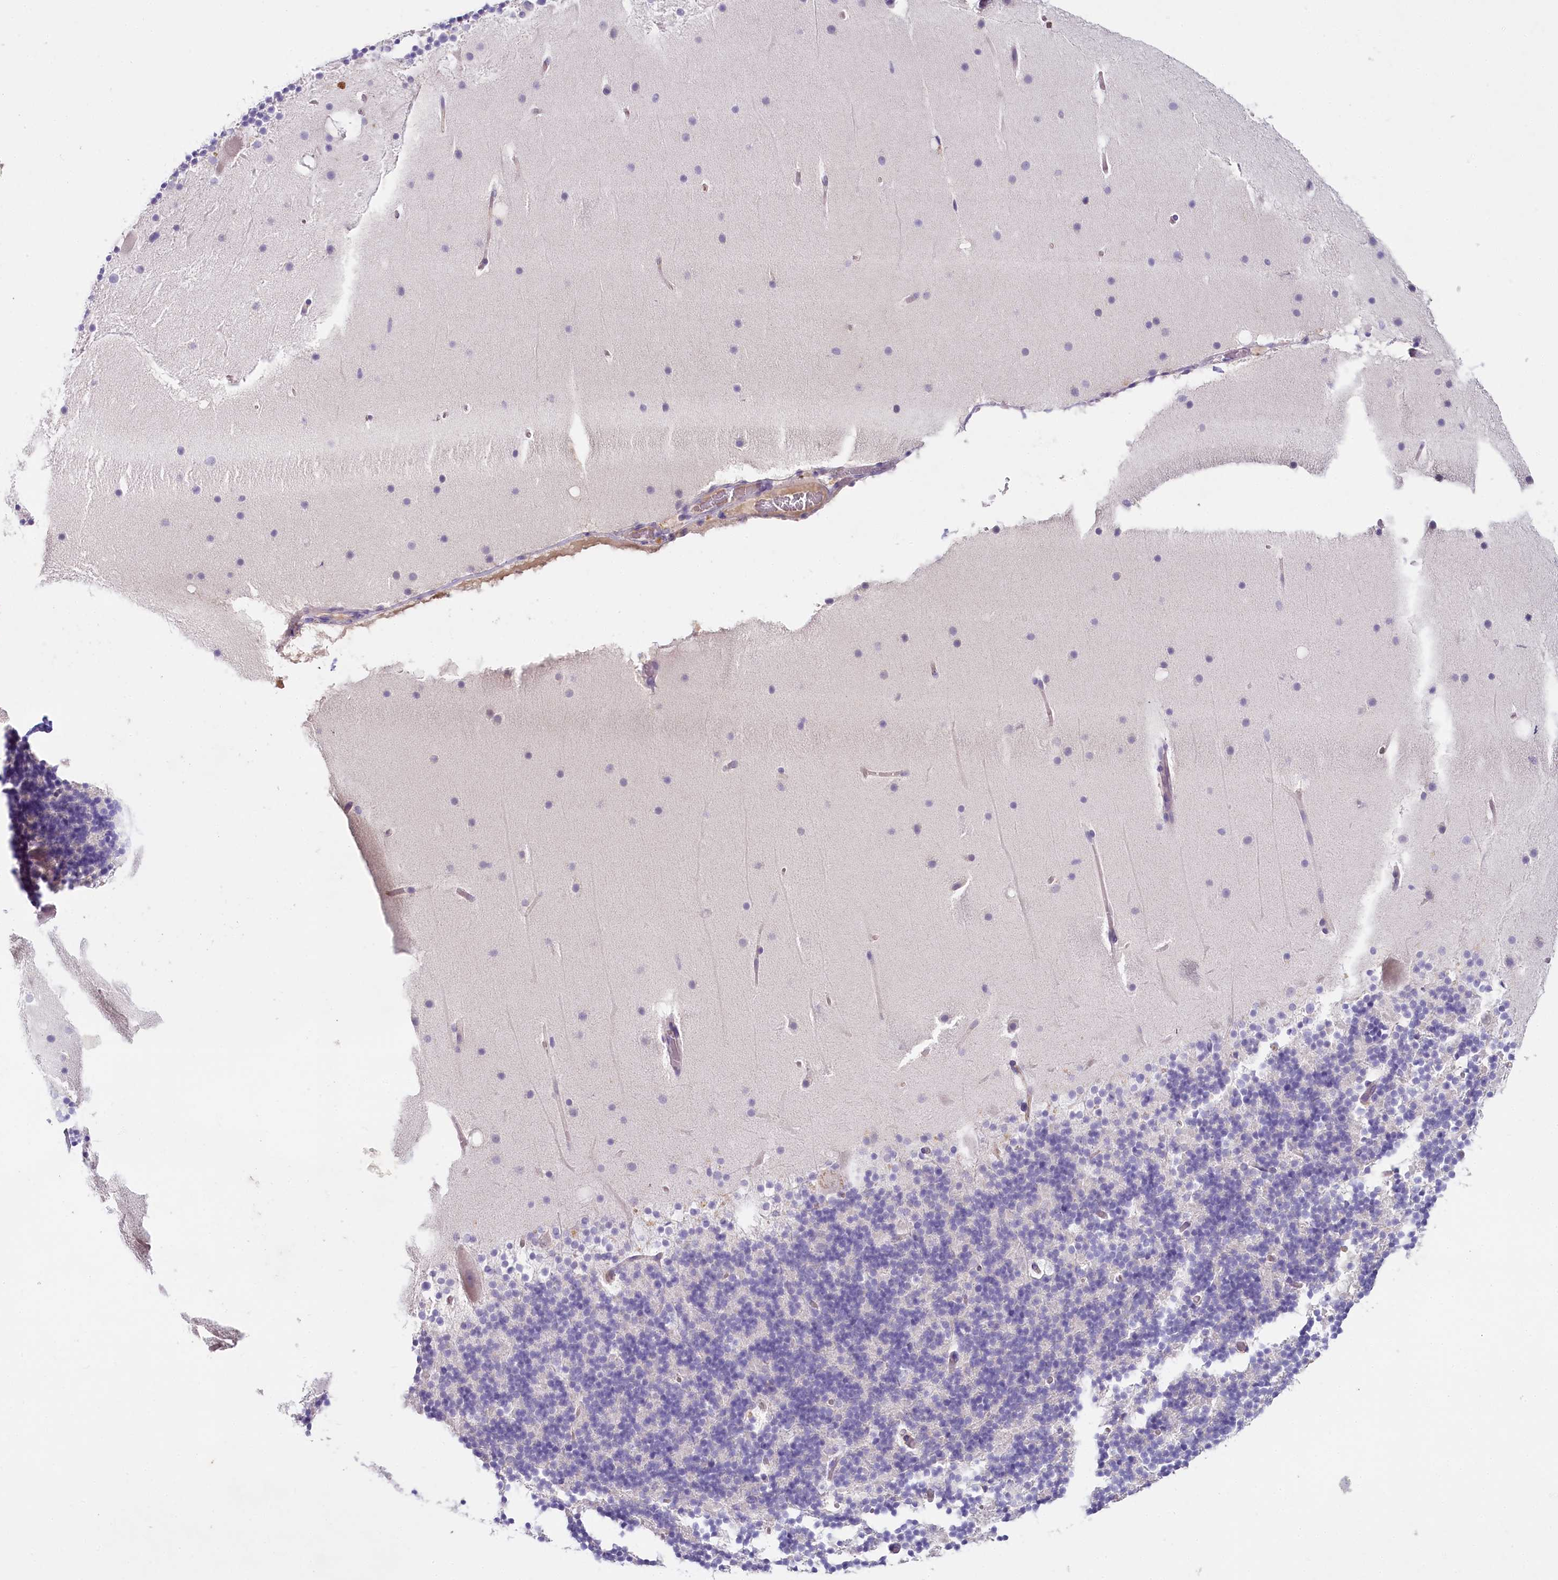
{"staining": {"intensity": "negative", "quantity": "none", "location": "none"}, "tissue": "cerebellum", "cell_type": "Cells in granular layer", "image_type": "normal", "snomed": [{"axis": "morphology", "description": "Normal tissue, NOS"}, {"axis": "topography", "description": "Cerebellum"}], "caption": "Immunohistochemistry (IHC) histopathology image of normal cerebellum: cerebellum stained with DAB reveals no significant protein expression in cells in granular layer.", "gene": "HPD", "patient": {"sex": "male", "age": 57}}